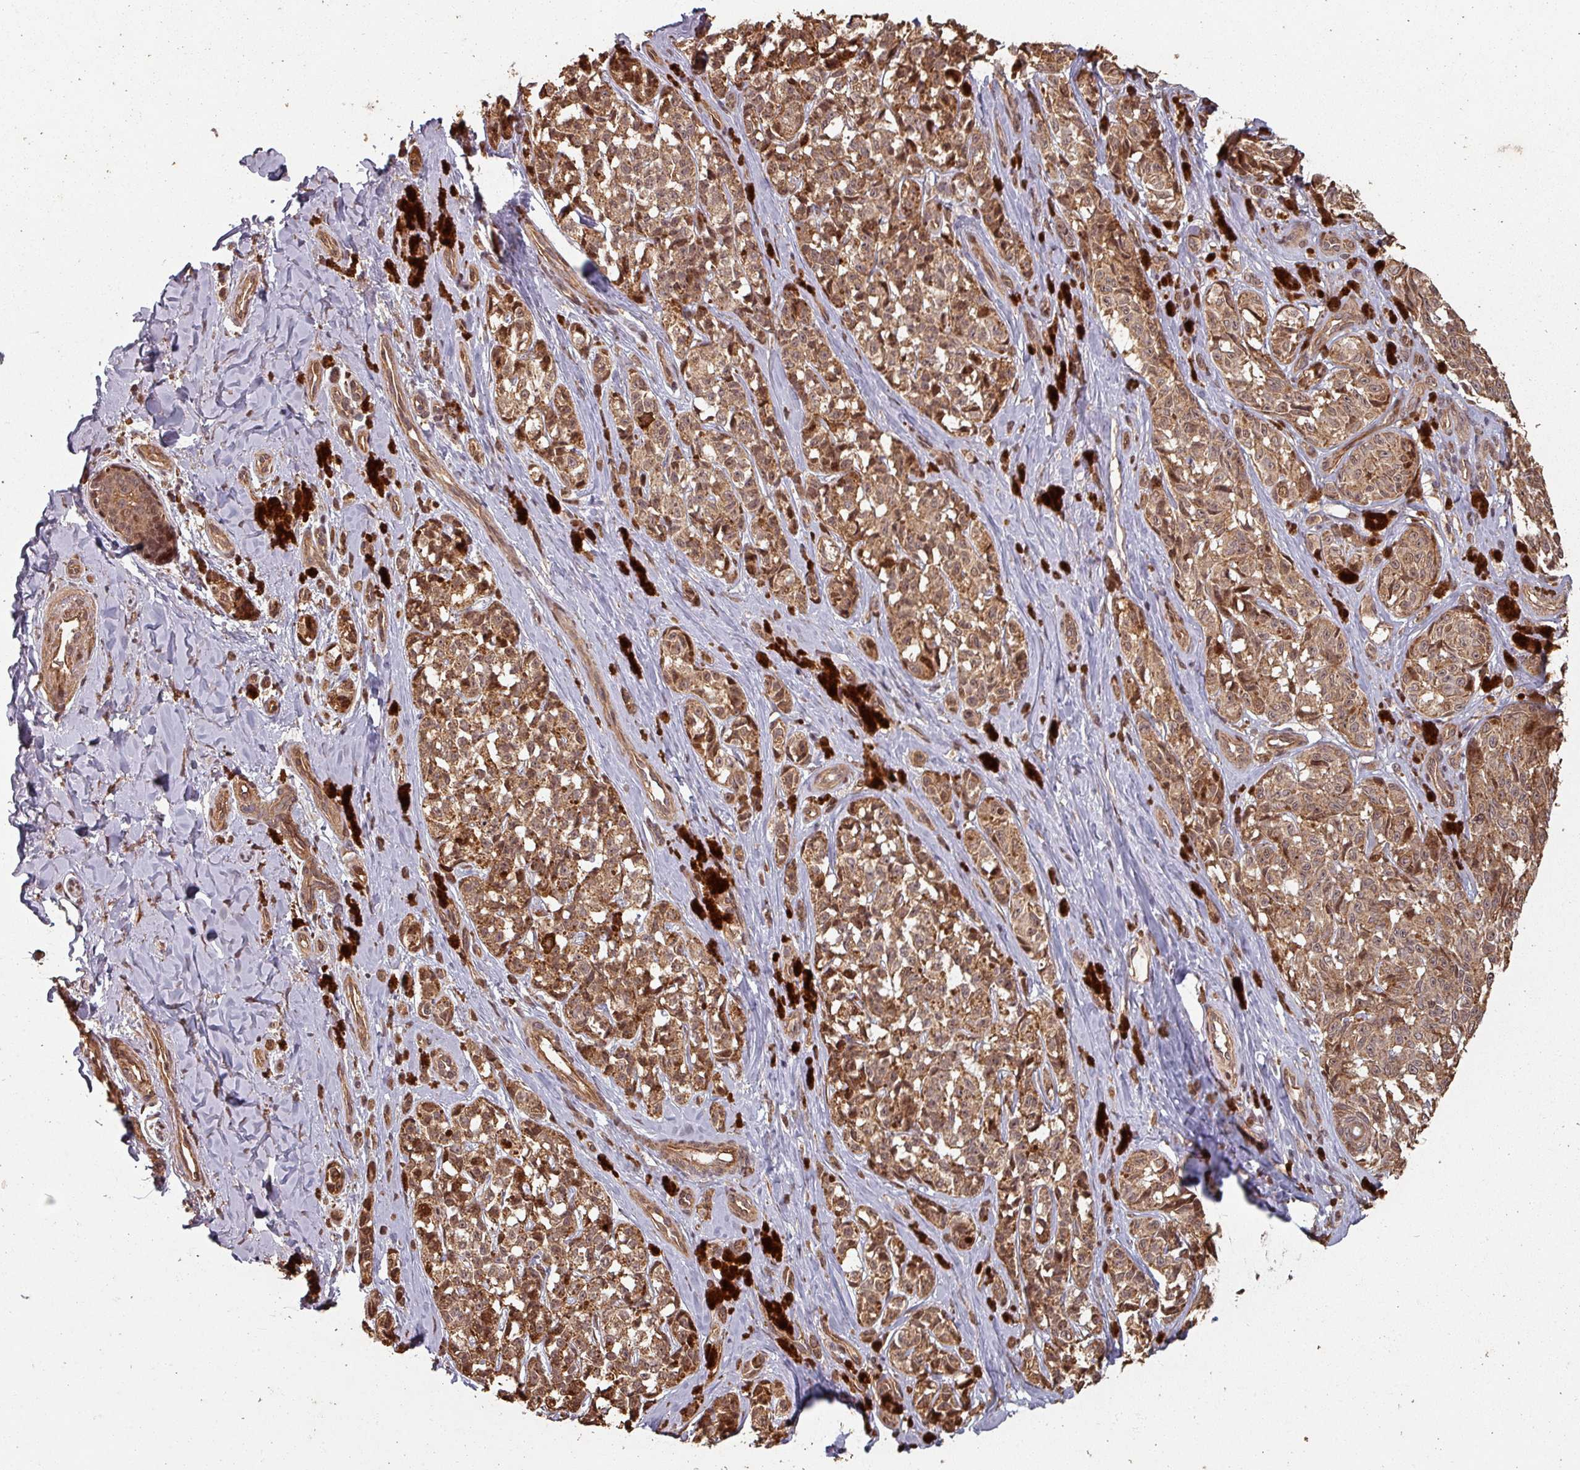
{"staining": {"intensity": "moderate", "quantity": ">75%", "location": "cytoplasmic/membranous,nuclear"}, "tissue": "melanoma", "cell_type": "Tumor cells", "image_type": "cancer", "snomed": [{"axis": "morphology", "description": "Malignant melanoma, NOS"}, {"axis": "topography", "description": "Skin"}], "caption": "Immunohistochemistry (IHC) image of neoplastic tissue: malignant melanoma stained using immunohistochemistry (IHC) reveals medium levels of moderate protein expression localized specifically in the cytoplasmic/membranous and nuclear of tumor cells, appearing as a cytoplasmic/membranous and nuclear brown color.", "gene": "EID1", "patient": {"sex": "female", "age": 65}}